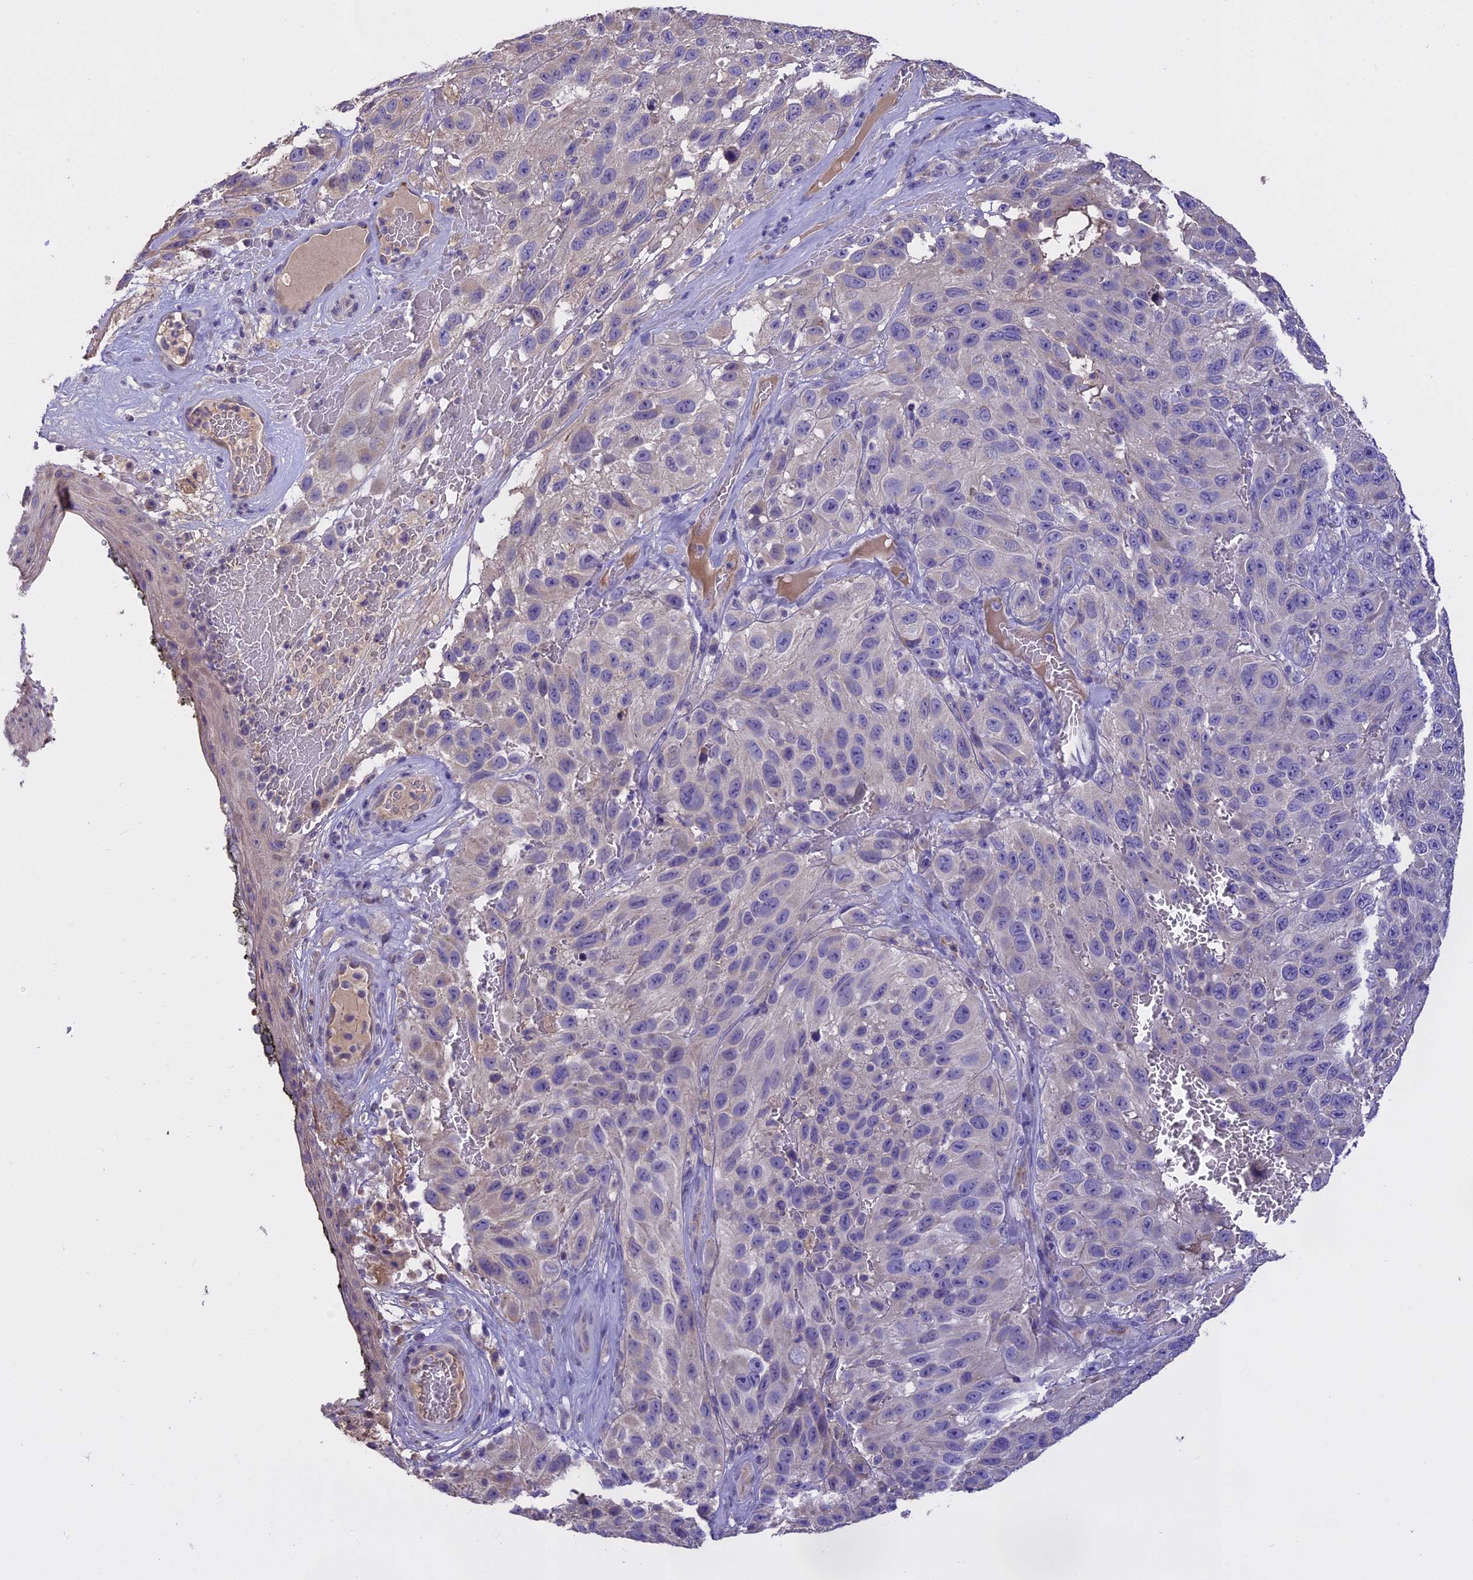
{"staining": {"intensity": "negative", "quantity": "none", "location": "none"}, "tissue": "melanoma", "cell_type": "Tumor cells", "image_type": "cancer", "snomed": [{"axis": "morphology", "description": "Malignant melanoma, NOS"}, {"axis": "topography", "description": "Skin"}], "caption": "Photomicrograph shows no significant protein positivity in tumor cells of melanoma.", "gene": "WFDC2", "patient": {"sex": "female", "age": 96}}